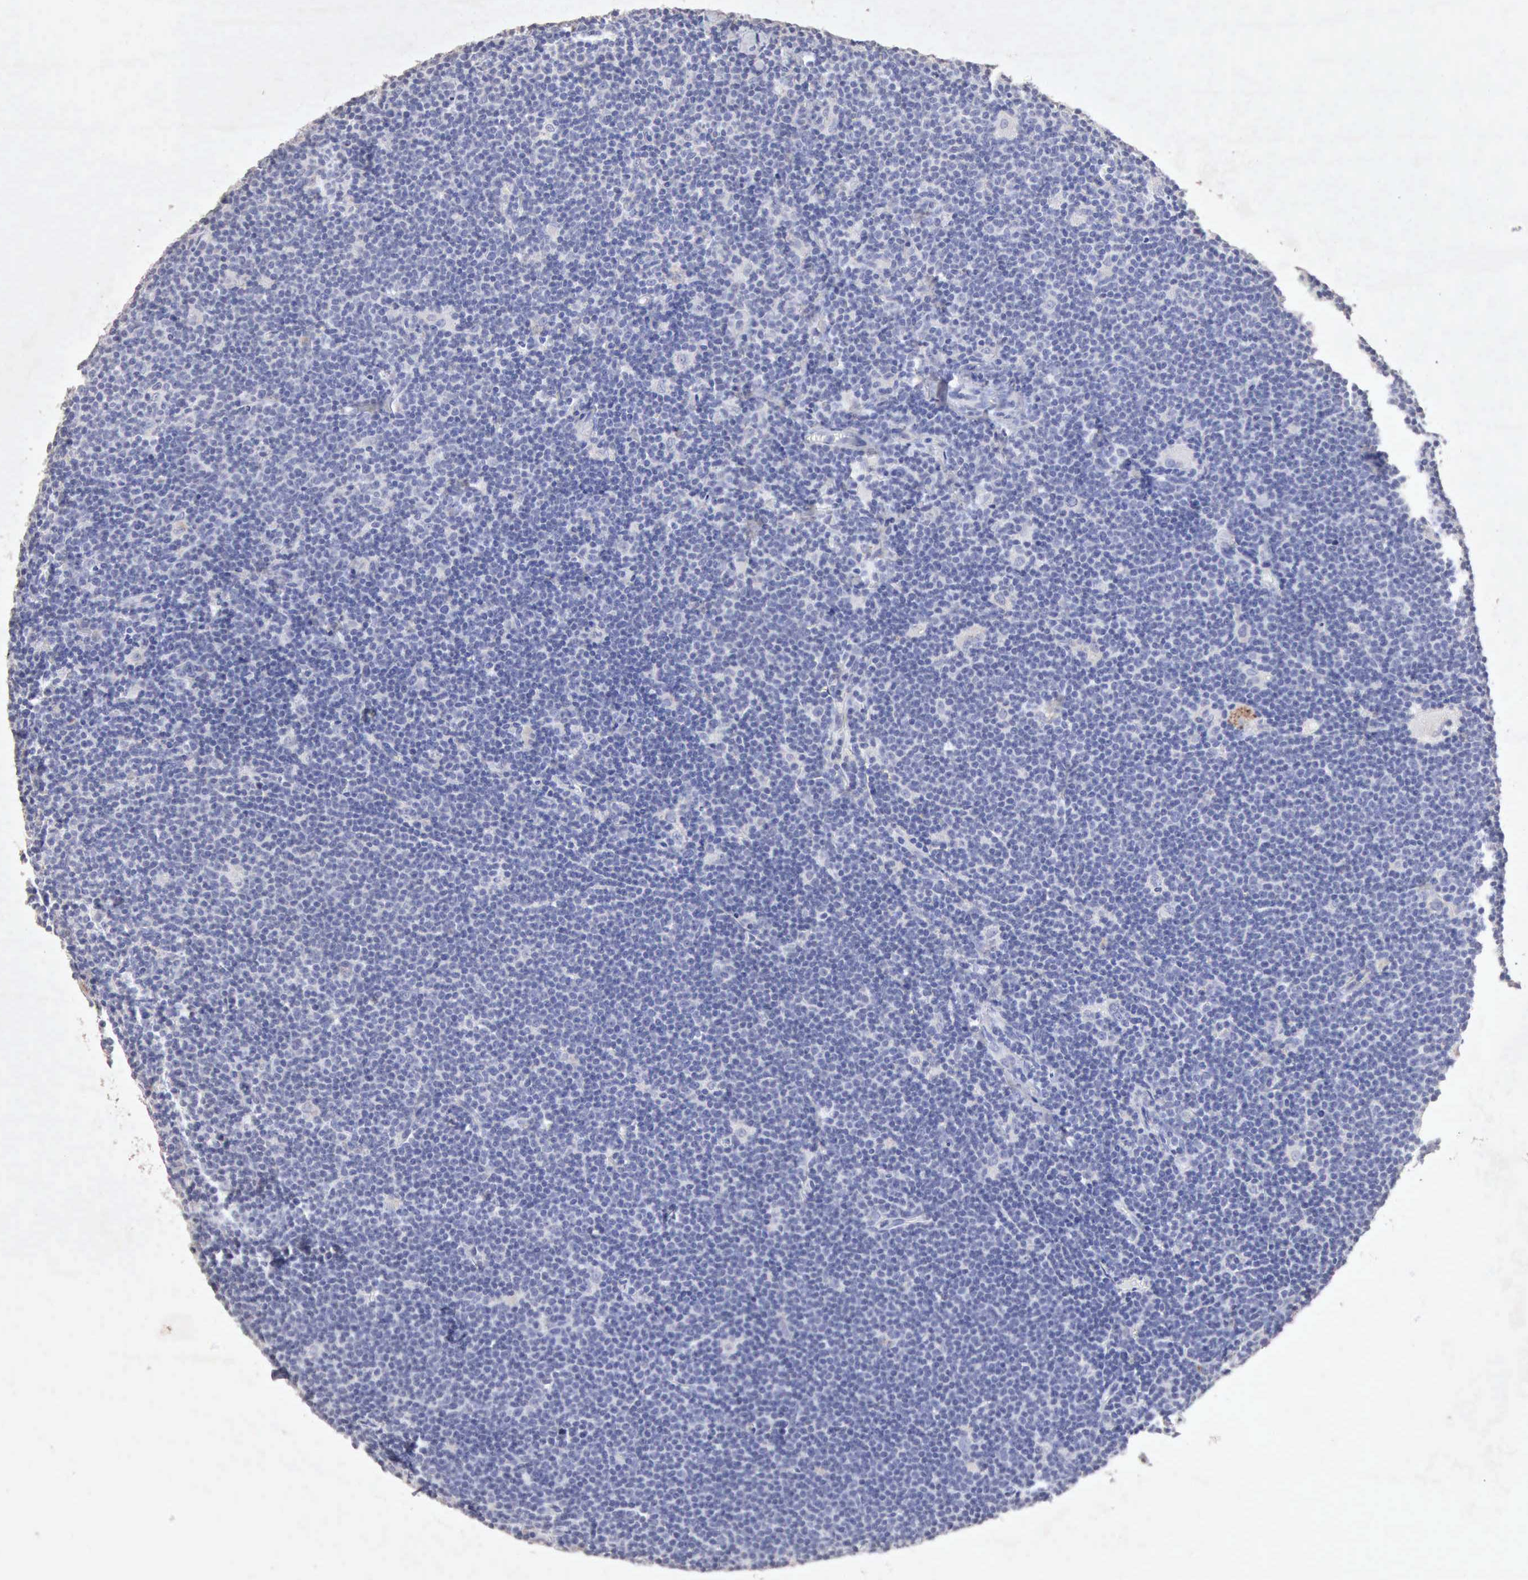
{"staining": {"intensity": "negative", "quantity": "none", "location": "none"}, "tissue": "lymphoma", "cell_type": "Tumor cells", "image_type": "cancer", "snomed": [{"axis": "morphology", "description": "Malignant lymphoma, non-Hodgkin's type, Low grade"}, {"axis": "topography", "description": "Lymph node"}], "caption": "Tumor cells are negative for protein expression in human lymphoma.", "gene": "KRT6B", "patient": {"sex": "male", "age": 65}}